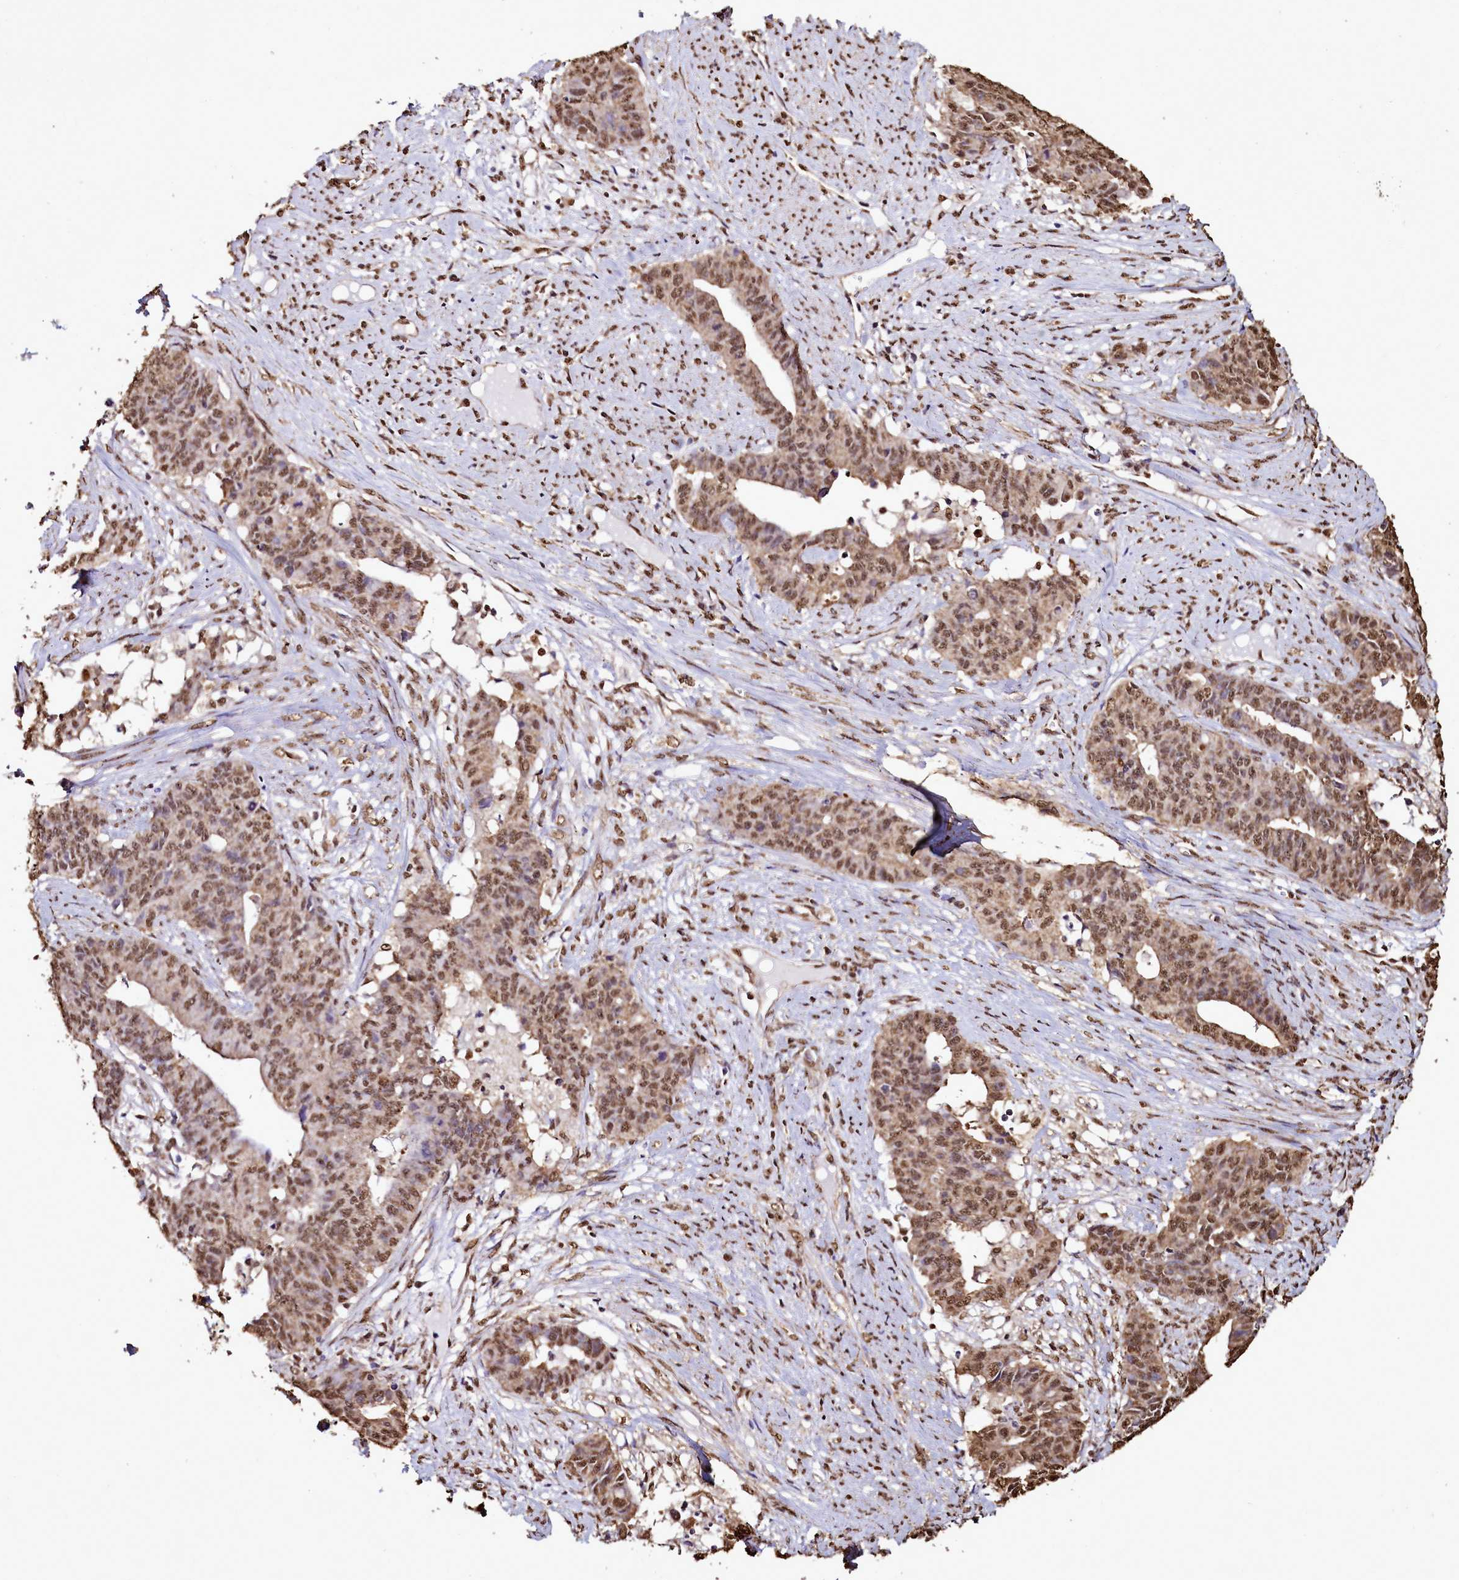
{"staining": {"intensity": "moderate", "quantity": ">75%", "location": "nuclear"}, "tissue": "endometrial cancer", "cell_type": "Tumor cells", "image_type": "cancer", "snomed": [{"axis": "morphology", "description": "Adenocarcinoma, NOS"}, {"axis": "topography", "description": "Endometrium"}], "caption": "Adenocarcinoma (endometrial) was stained to show a protein in brown. There is medium levels of moderate nuclear expression in approximately >75% of tumor cells. The staining was performed using DAB (3,3'-diaminobenzidine), with brown indicating positive protein expression. Nuclei are stained blue with hematoxylin.", "gene": "TRIP6", "patient": {"sex": "female", "age": 59}}